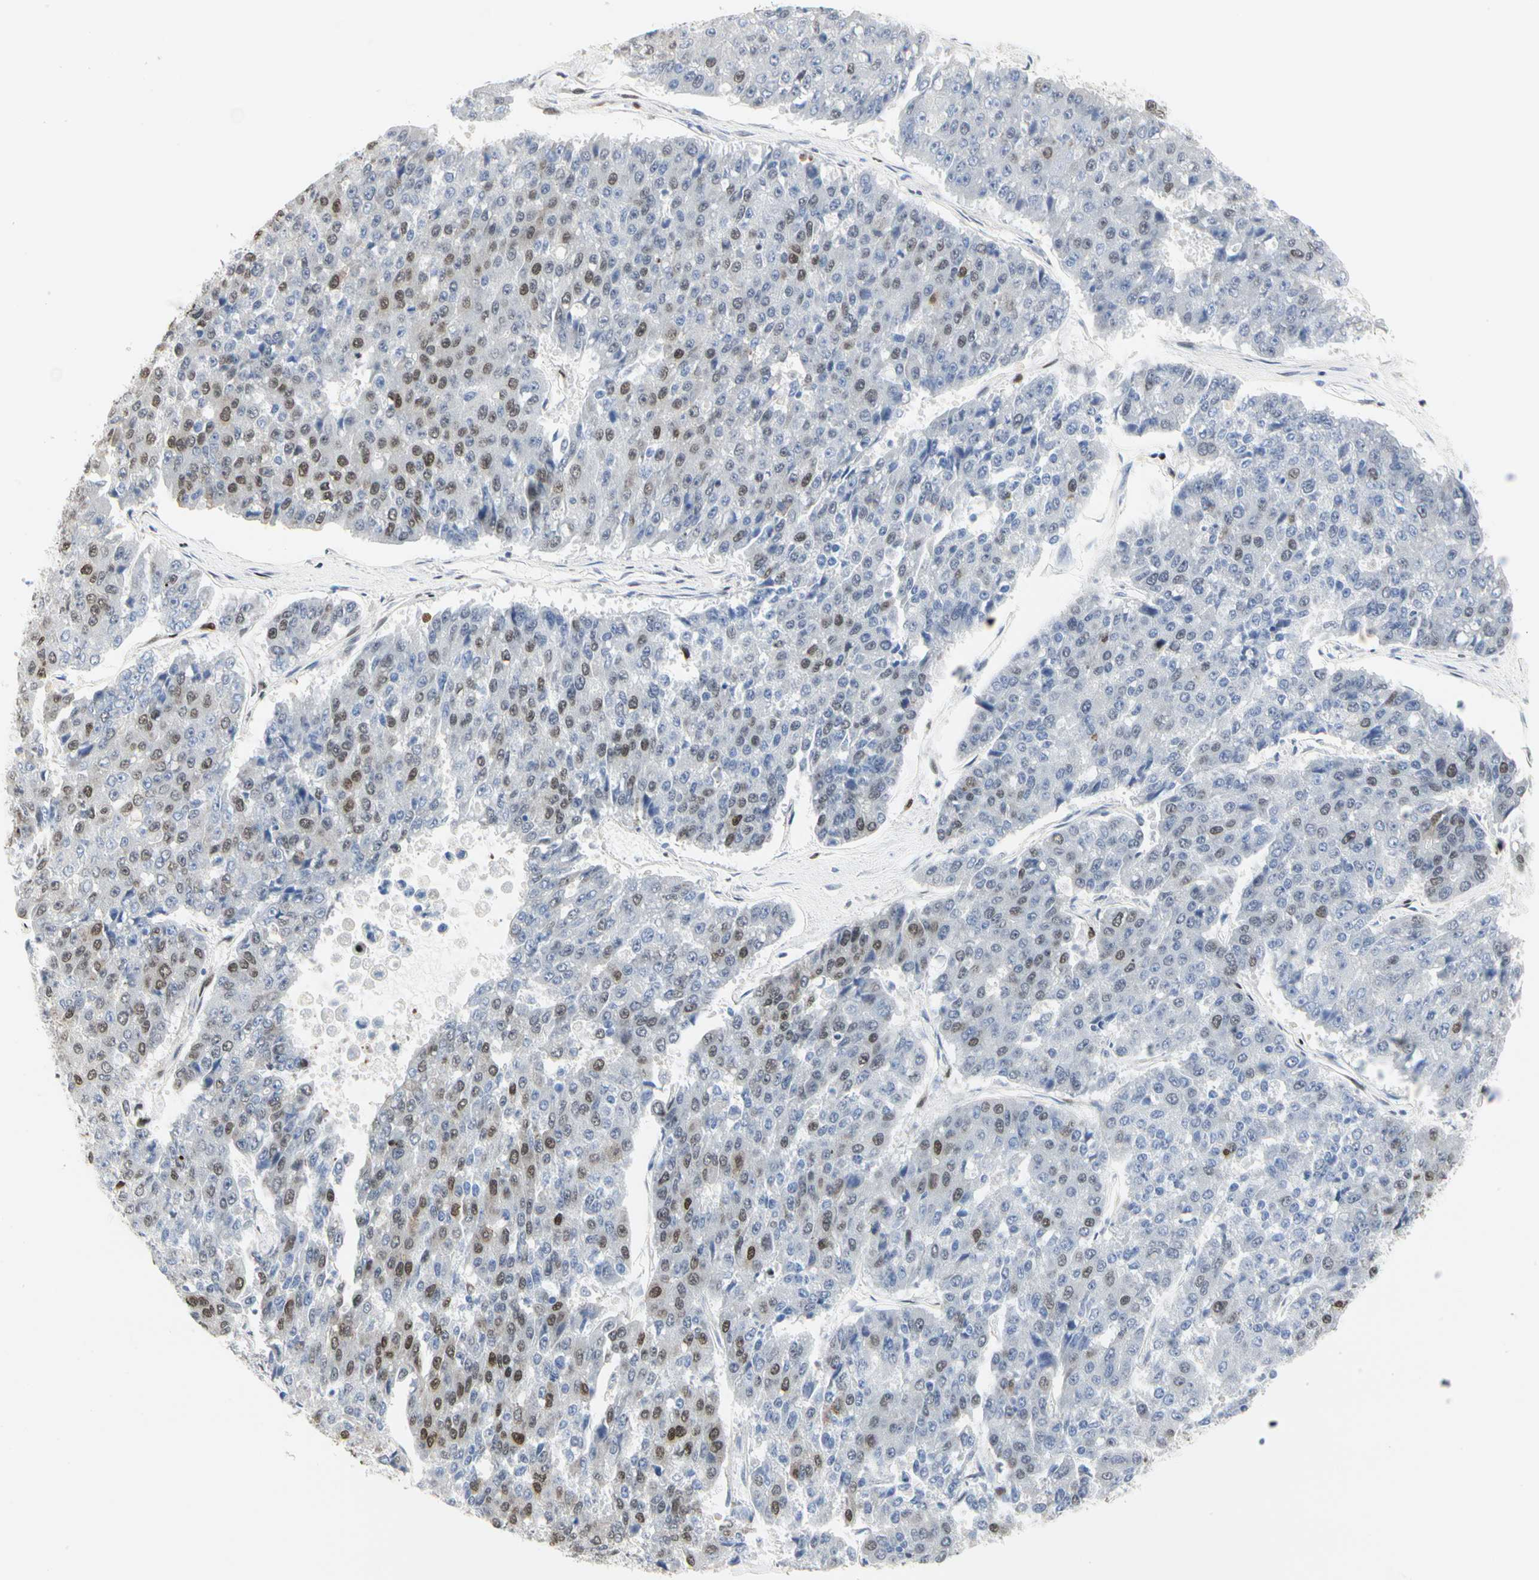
{"staining": {"intensity": "moderate", "quantity": "<25%", "location": "nuclear"}, "tissue": "pancreatic cancer", "cell_type": "Tumor cells", "image_type": "cancer", "snomed": [{"axis": "morphology", "description": "Adenocarcinoma, NOS"}, {"axis": "topography", "description": "Pancreas"}], "caption": "Pancreatic cancer stained for a protein (brown) shows moderate nuclear positive expression in approximately <25% of tumor cells.", "gene": "PRMT3", "patient": {"sex": "male", "age": 50}}